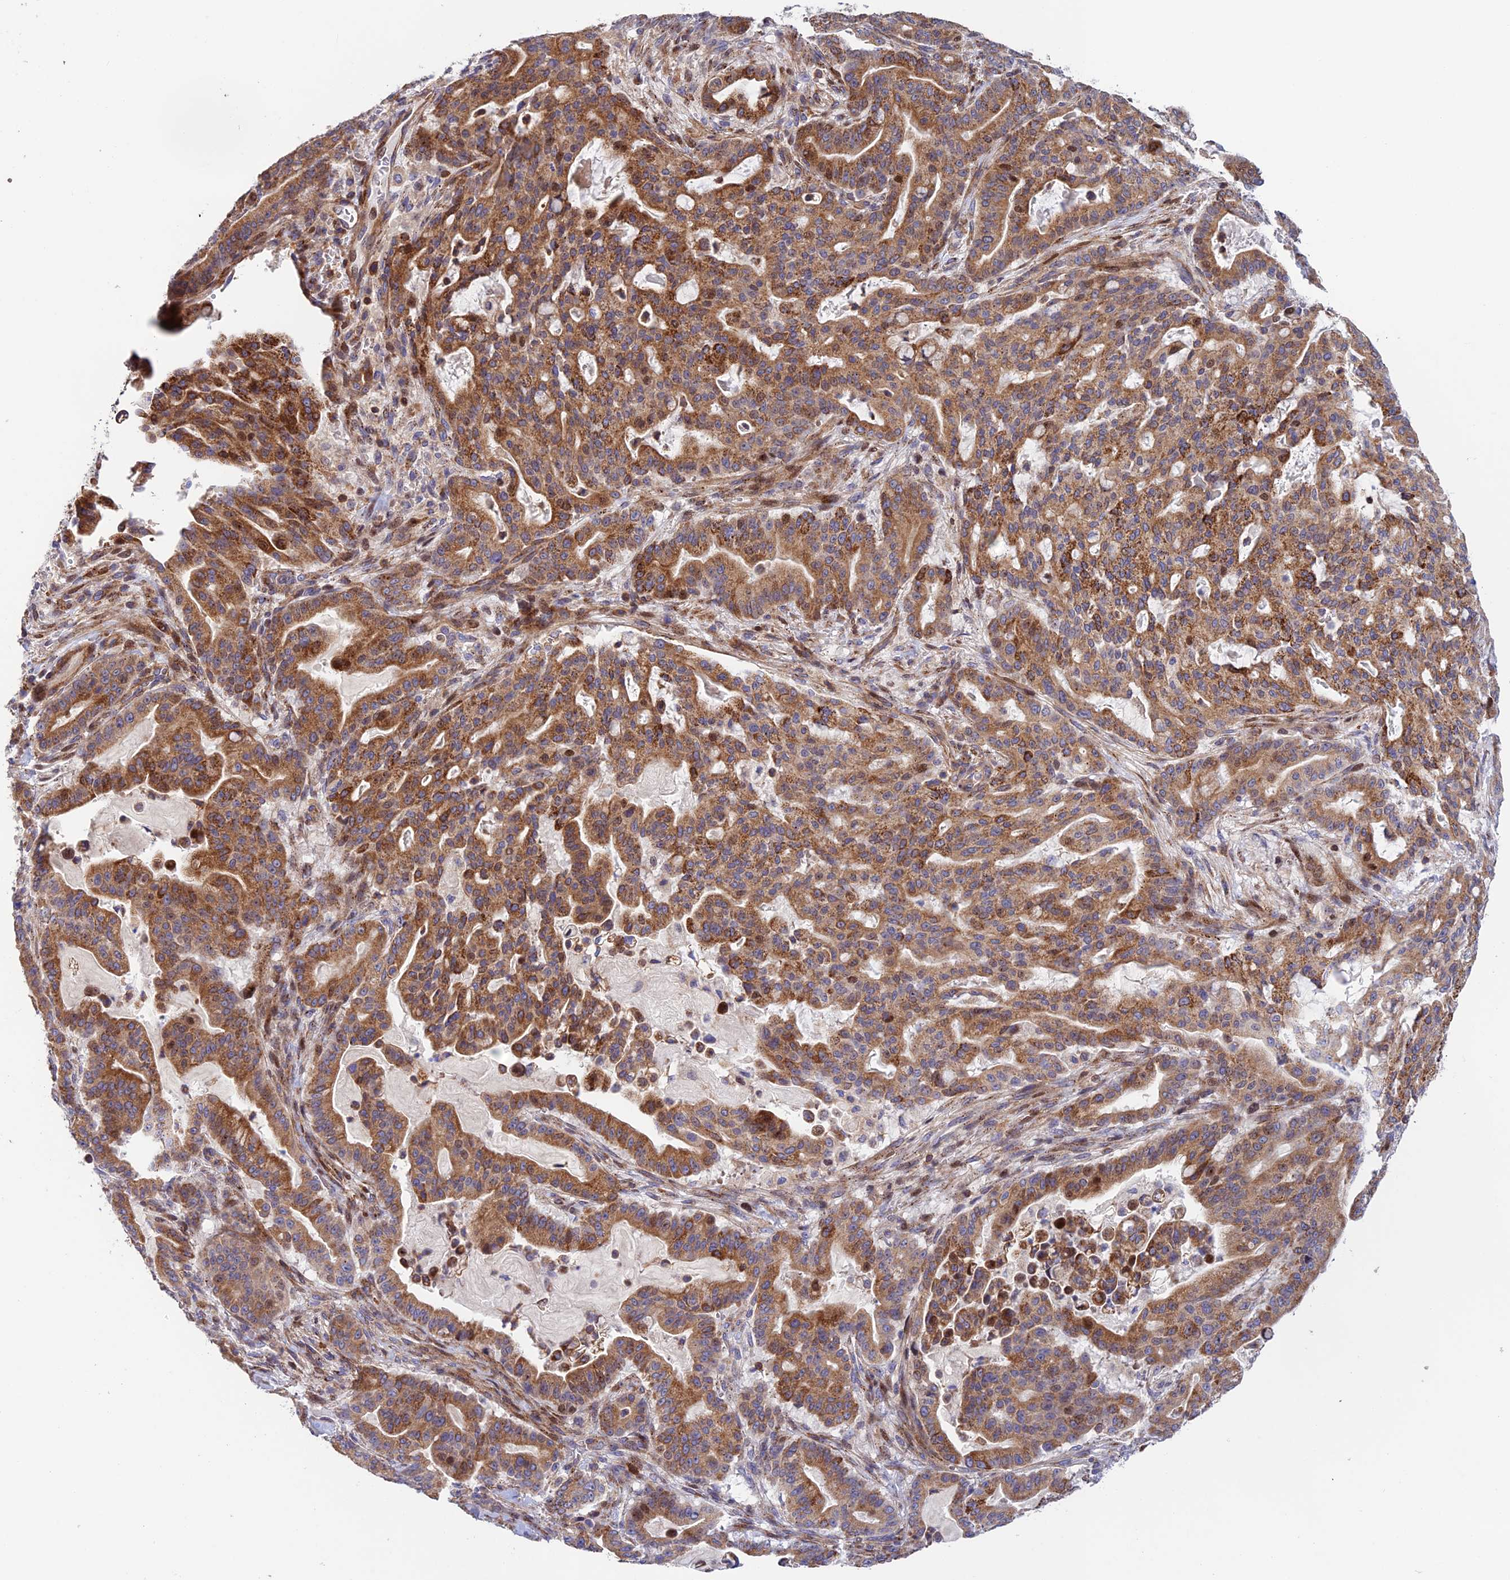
{"staining": {"intensity": "moderate", "quantity": ">75%", "location": "cytoplasmic/membranous"}, "tissue": "pancreatic cancer", "cell_type": "Tumor cells", "image_type": "cancer", "snomed": [{"axis": "morphology", "description": "Adenocarcinoma, NOS"}, {"axis": "topography", "description": "Pancreas"}], "caption": "Tumor cells demonstrate medium levels of moderate cytoplasmic/membranous positivity in approximately >75% of cells in human adenocarcinoma (pancreatic).", "gene": "PRIM1", "patient": {"sex": "male", "age": 63}}